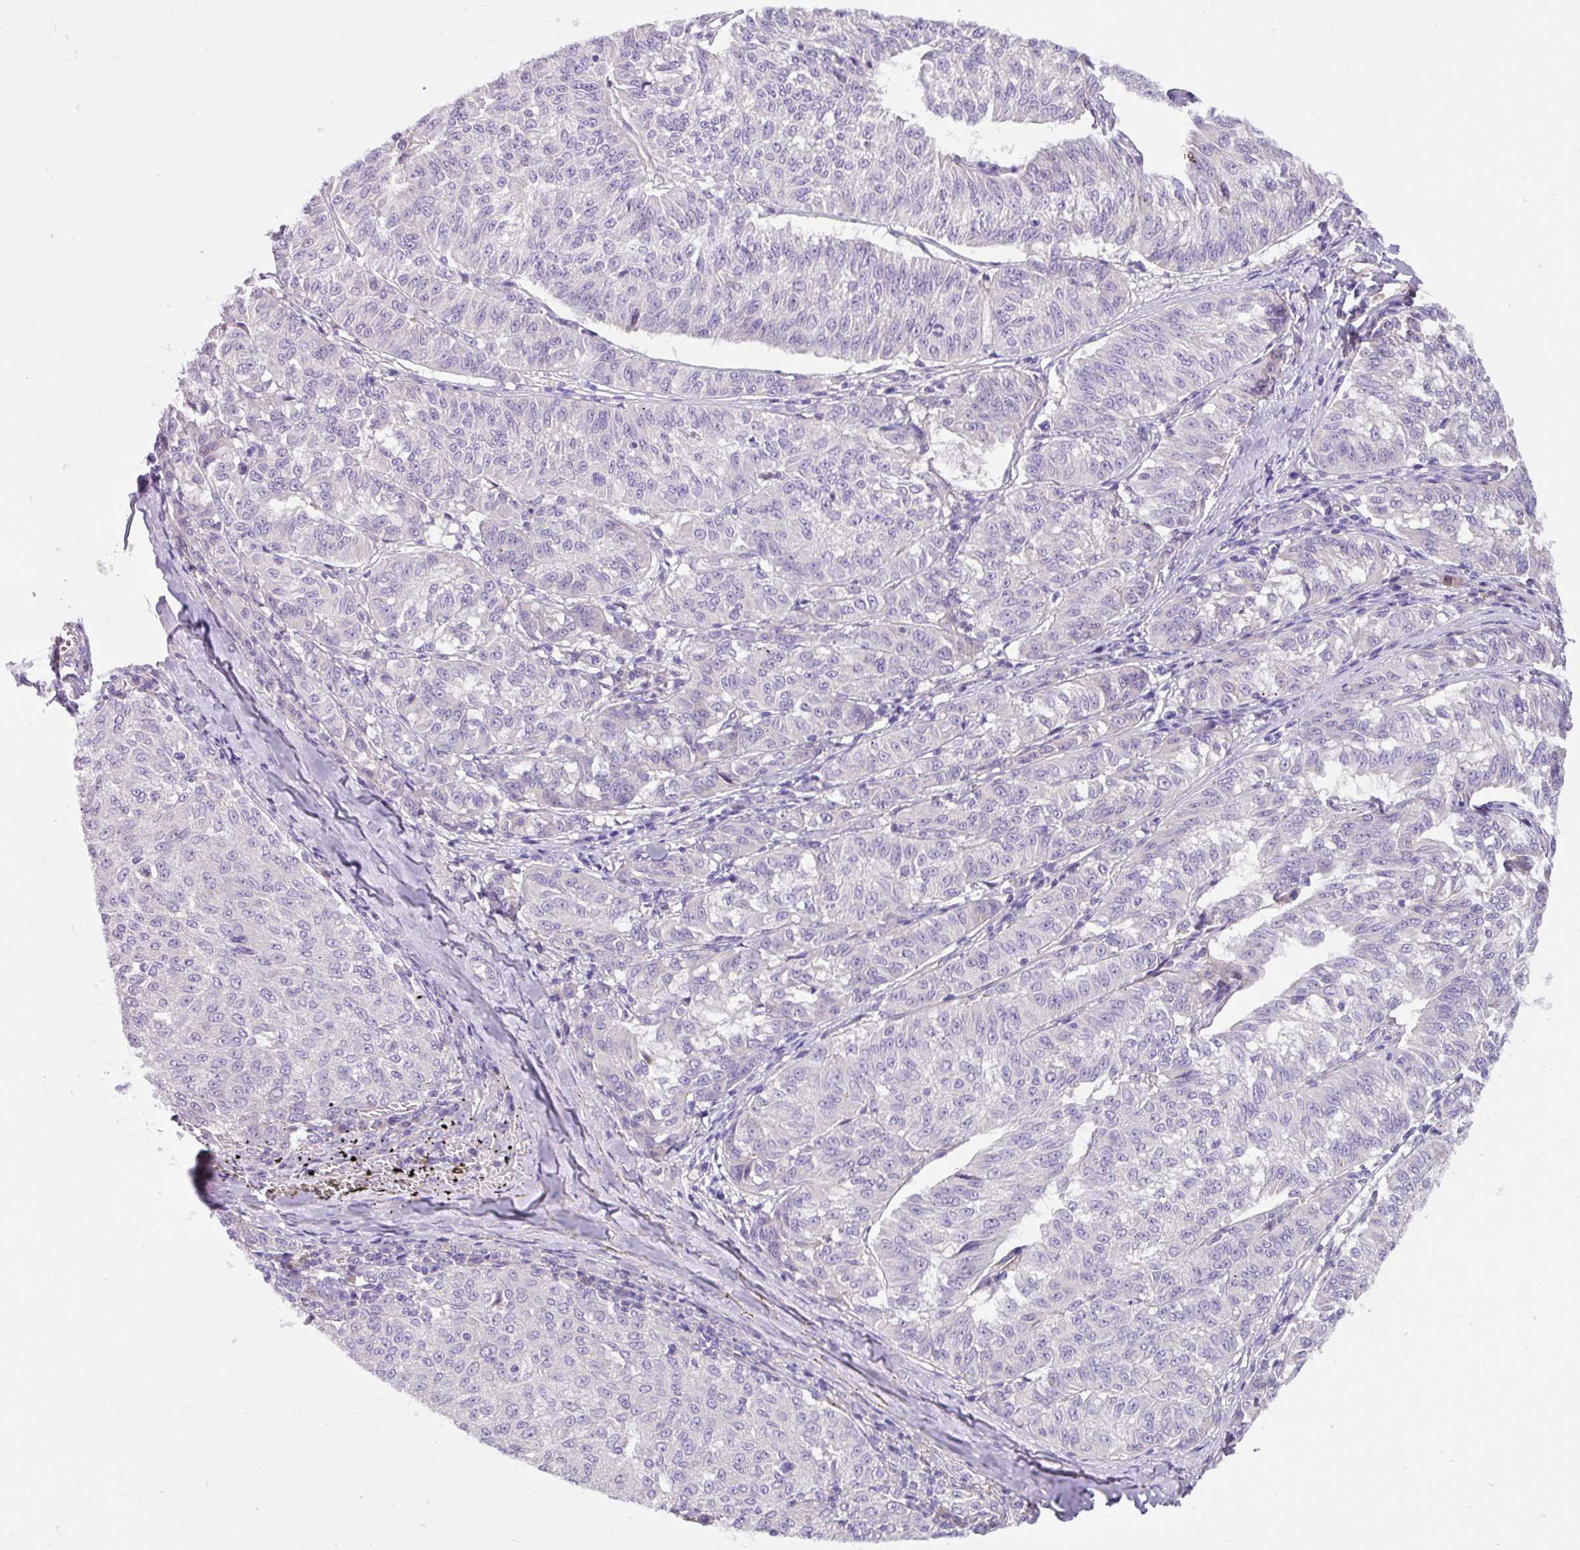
{"staining": {"intensity": "negative", "quantity": "none", "location": "none"}, "tissue": "melanoma", "cell_type": "Tumor cells", "image_type": "cancer", "snomed": [{"axis": "morphology", "description": "Malignant melanoma, NOS"}, {"axis": "topography", "description": "Skin"}], "caption": "The immunohistochemistry (IHC) image has no significant staining in tumor cells of melanoma tissue.", "gene": "CRISP3", "patient": {"sex": "female", "age": 72}}